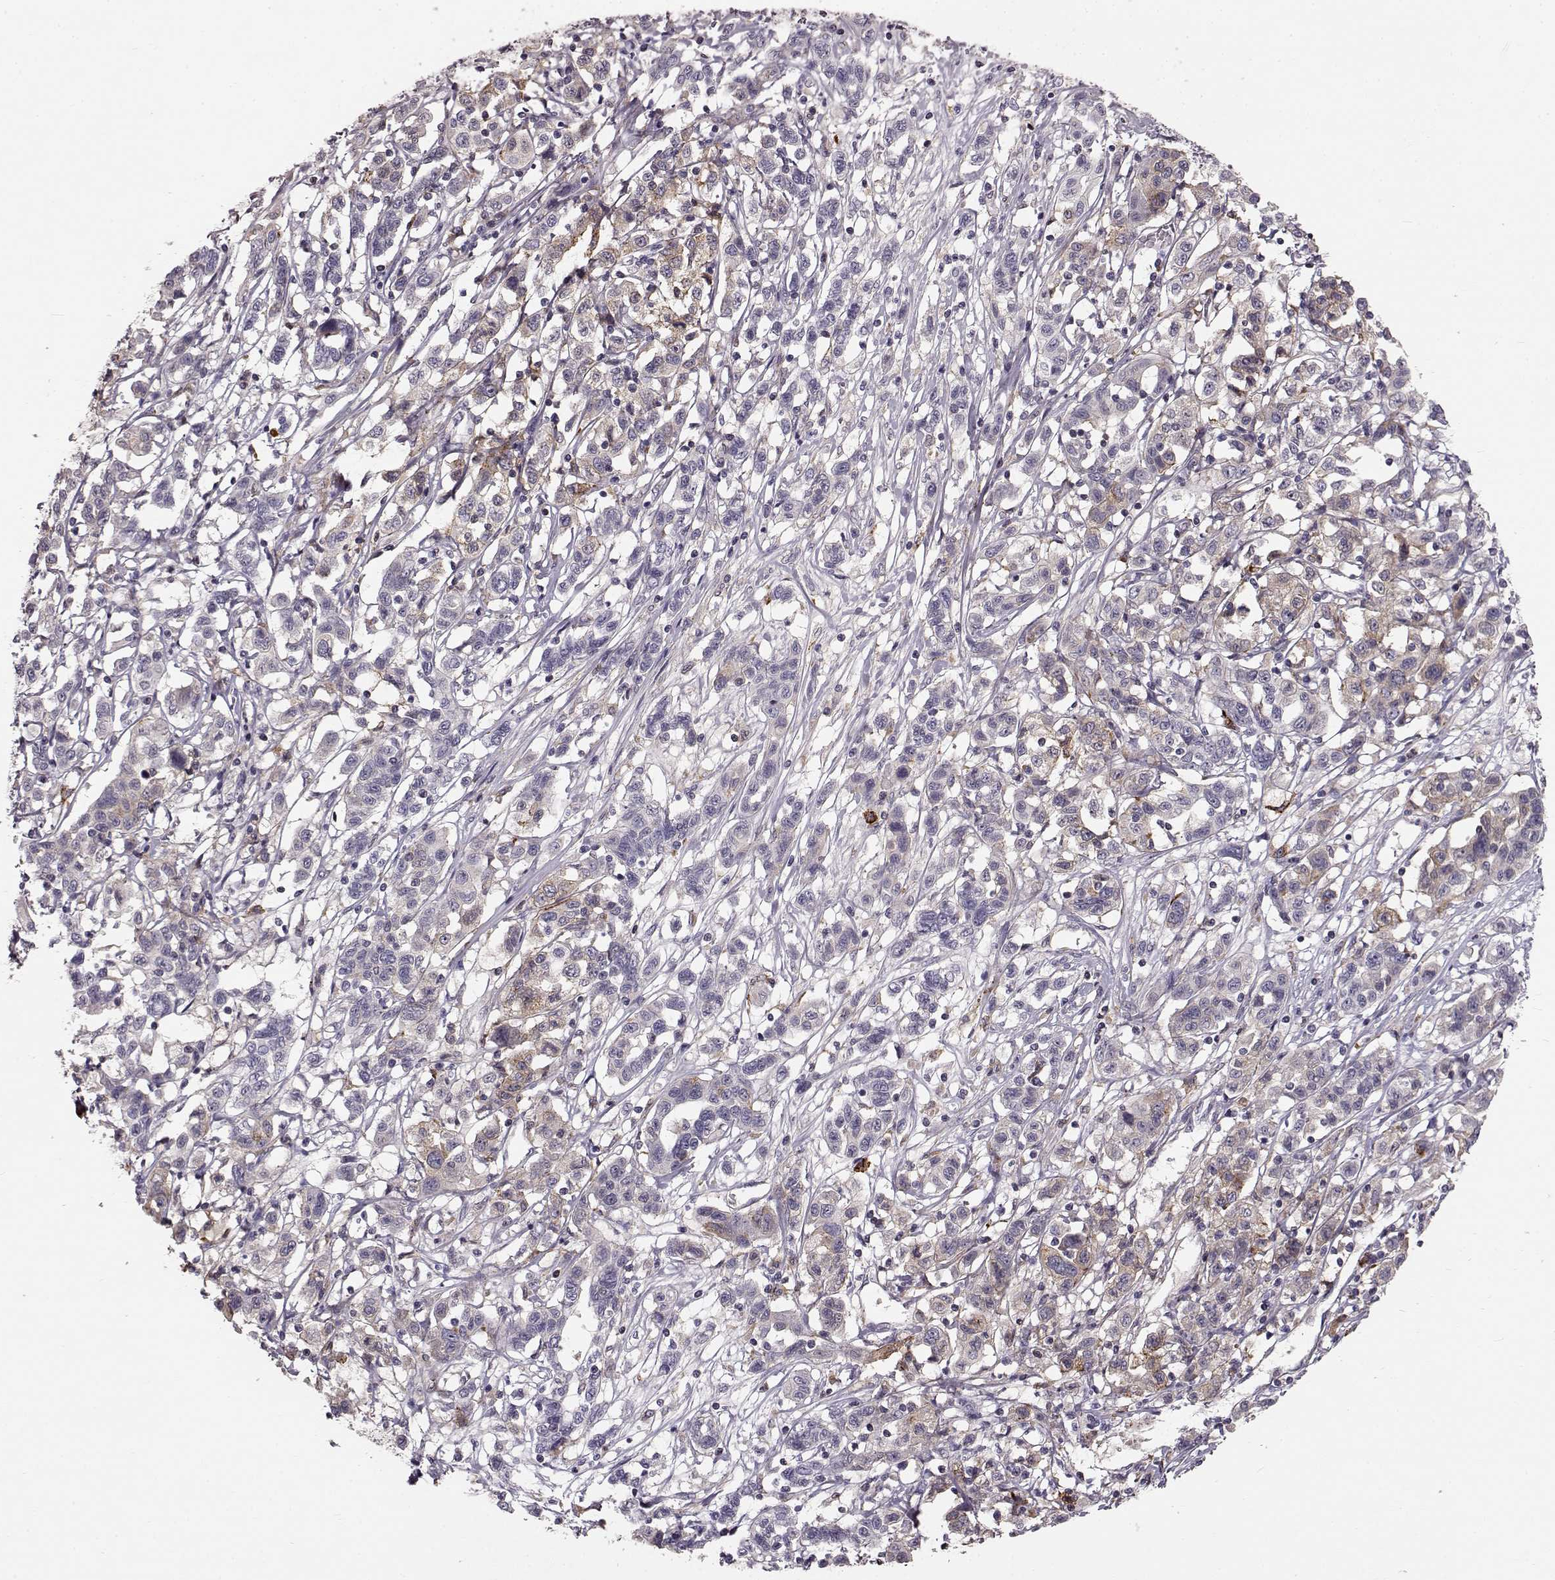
{"staining": {"intensity": "weak", "quantity": "<25%", "location": "cytoplasmic/membranous"}, "tissue": "liver cancer", "cell_type": "Tumor cells", "image_type": "cancer", "snomed": [{"axis": "morphology", "description": "Adenocarcinoma, NOS"}, {"axis": "morphology", "description": "Cholangiocarcinoma"}, {"axis": "topography", "description": "Liver"}], "caption": "IHC image of cholangiocarcinoma (liver) stained for a protein (brown), which demonstrates no expression in tumor cells. (DAB (3,3'-diaminobenzidine) immunohistochemistry with hematoxylin counter stain).", "gene": "CCNF", "patient": {"sex": "male", "age": 64}}